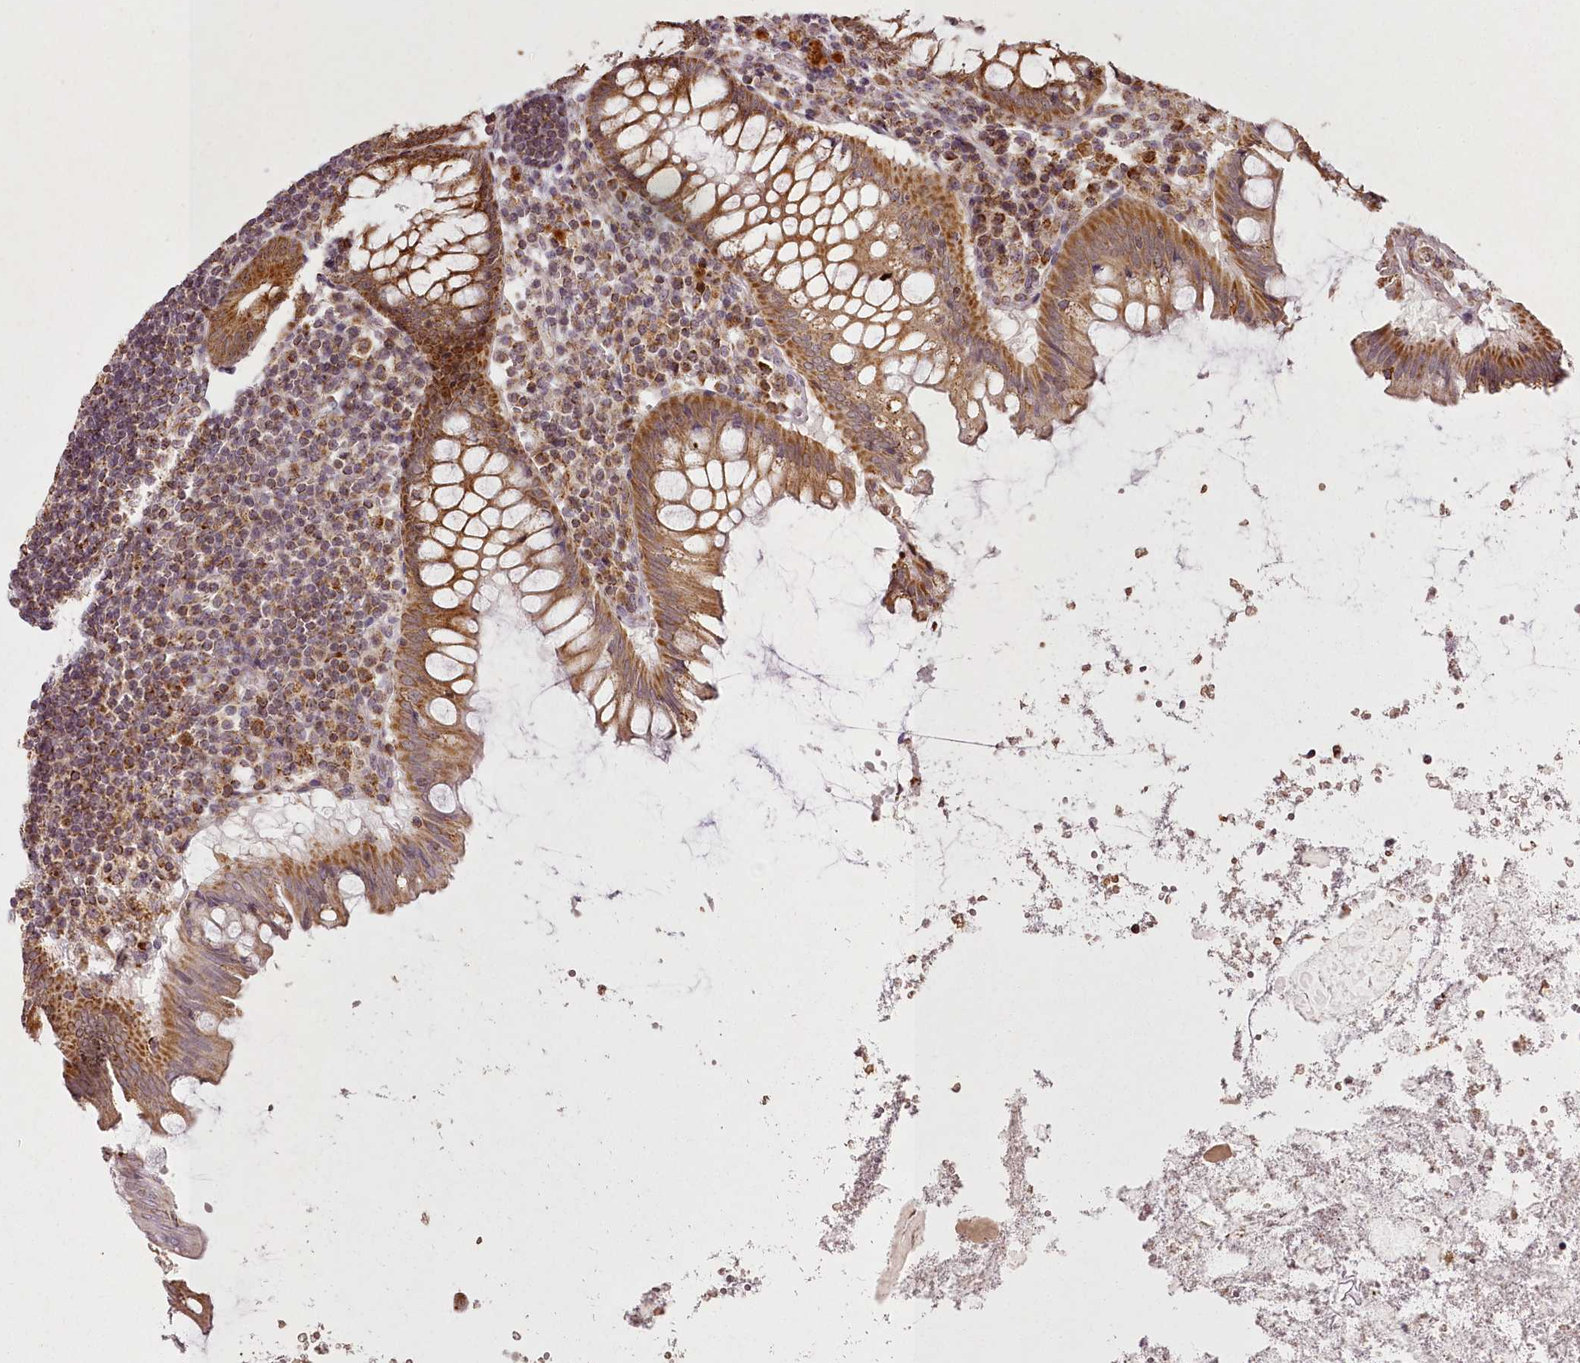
{"staining": {"intensity": "strong", "quantity": "25%-75%", "location": "cytoplasmic/membranous"}, "tissue": "appendix", "cell_type": "Glandular cells", "image_type": "normal", "snomed": [{"axis": "morphology", "description": "Normal tissue, NOS"}, {"axis": "topography", "description": "Appendix"}], "caption": "Immunohistochemical staining of normal human appendix shows high levels of strong cytoplasmic/membranous positivity in about 25%-75% of glandular cells.", "gene": "CHCHD2", "patient": {"sex": "female", "age": 54}}